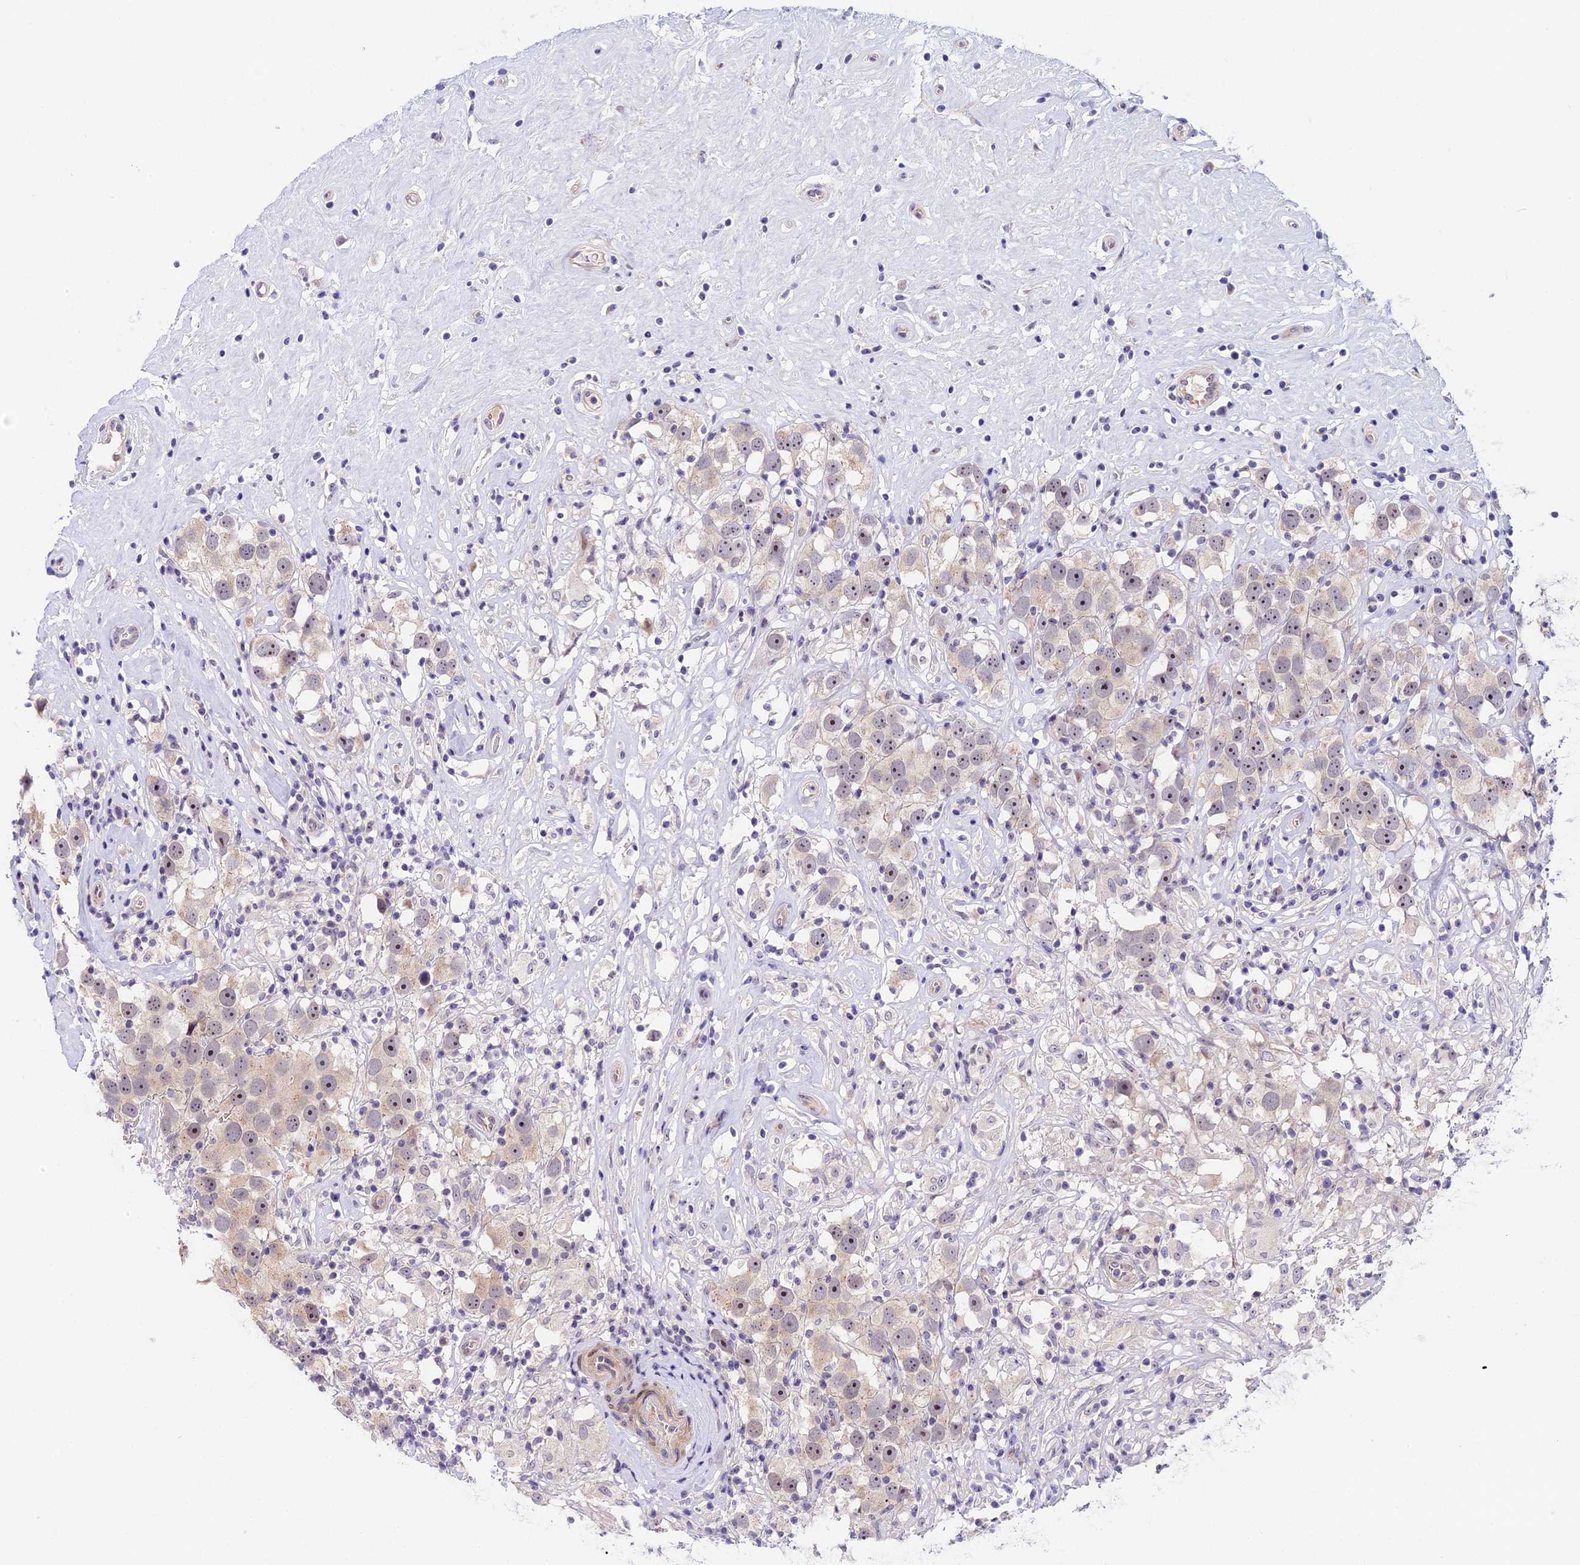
{"staining": {"intensity": "moderate", "quantity": ">75%", "location": "nuclear"}, "tissue": "testis cancer", "cell_type": "Tumor cells", "image_type": "cancer", "snomed": [{"axis": "morphology", "description": "Seminoma, NOS"}, {"axis": "topography", "description": "Testis"}], "caption": "The histopathology image exhibits staining of testis cancer (seminoma), revealing moderate nuclear protein positivity (brown color) within tumor cells.", "gene": "MIDN", "patient": {"sex": "male", "age": 49}}